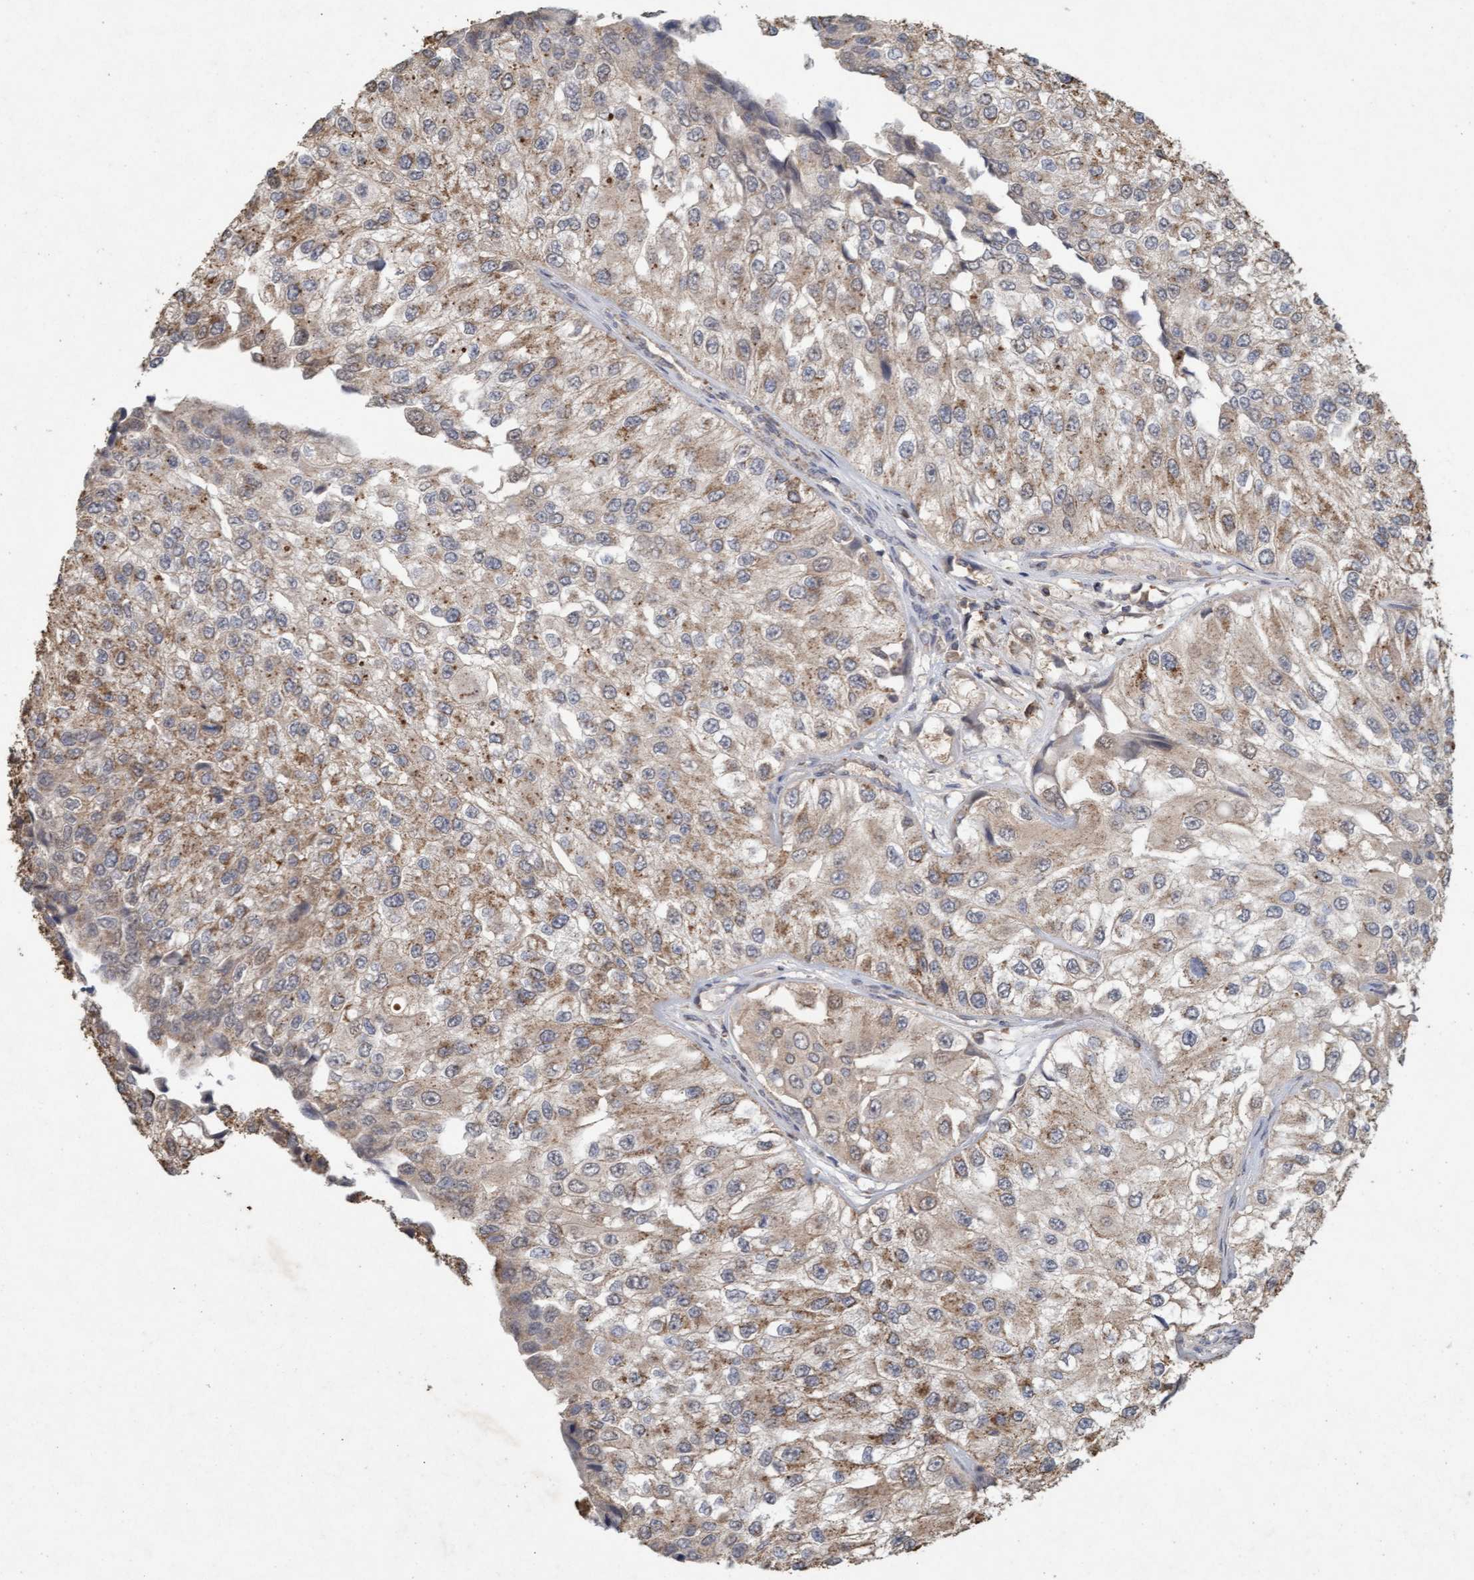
{"staining": {"intensity": "weak", "quantity": ">75%", "location": "cytoplasmic/membranous"}, "tissue": "urothelial cancer", "cell_type": "Tumor cells", "image_type": "cancer", "snomed": [{"axis": "morphology", "description": "Urothelial carcinoma, High grade"}, {"axis": "topography", "description": "Kidney"}, {"axis": "topography", "description": "Urinary bladder"}], "caption": "This is an image of immunohistochemistry staining of urothelial cancer, which shows weak positivity in the cytoplasmic/membranous of tumor cells.", "gene": "VSIG8", "patient": {"sex": "male", "age": 77}}